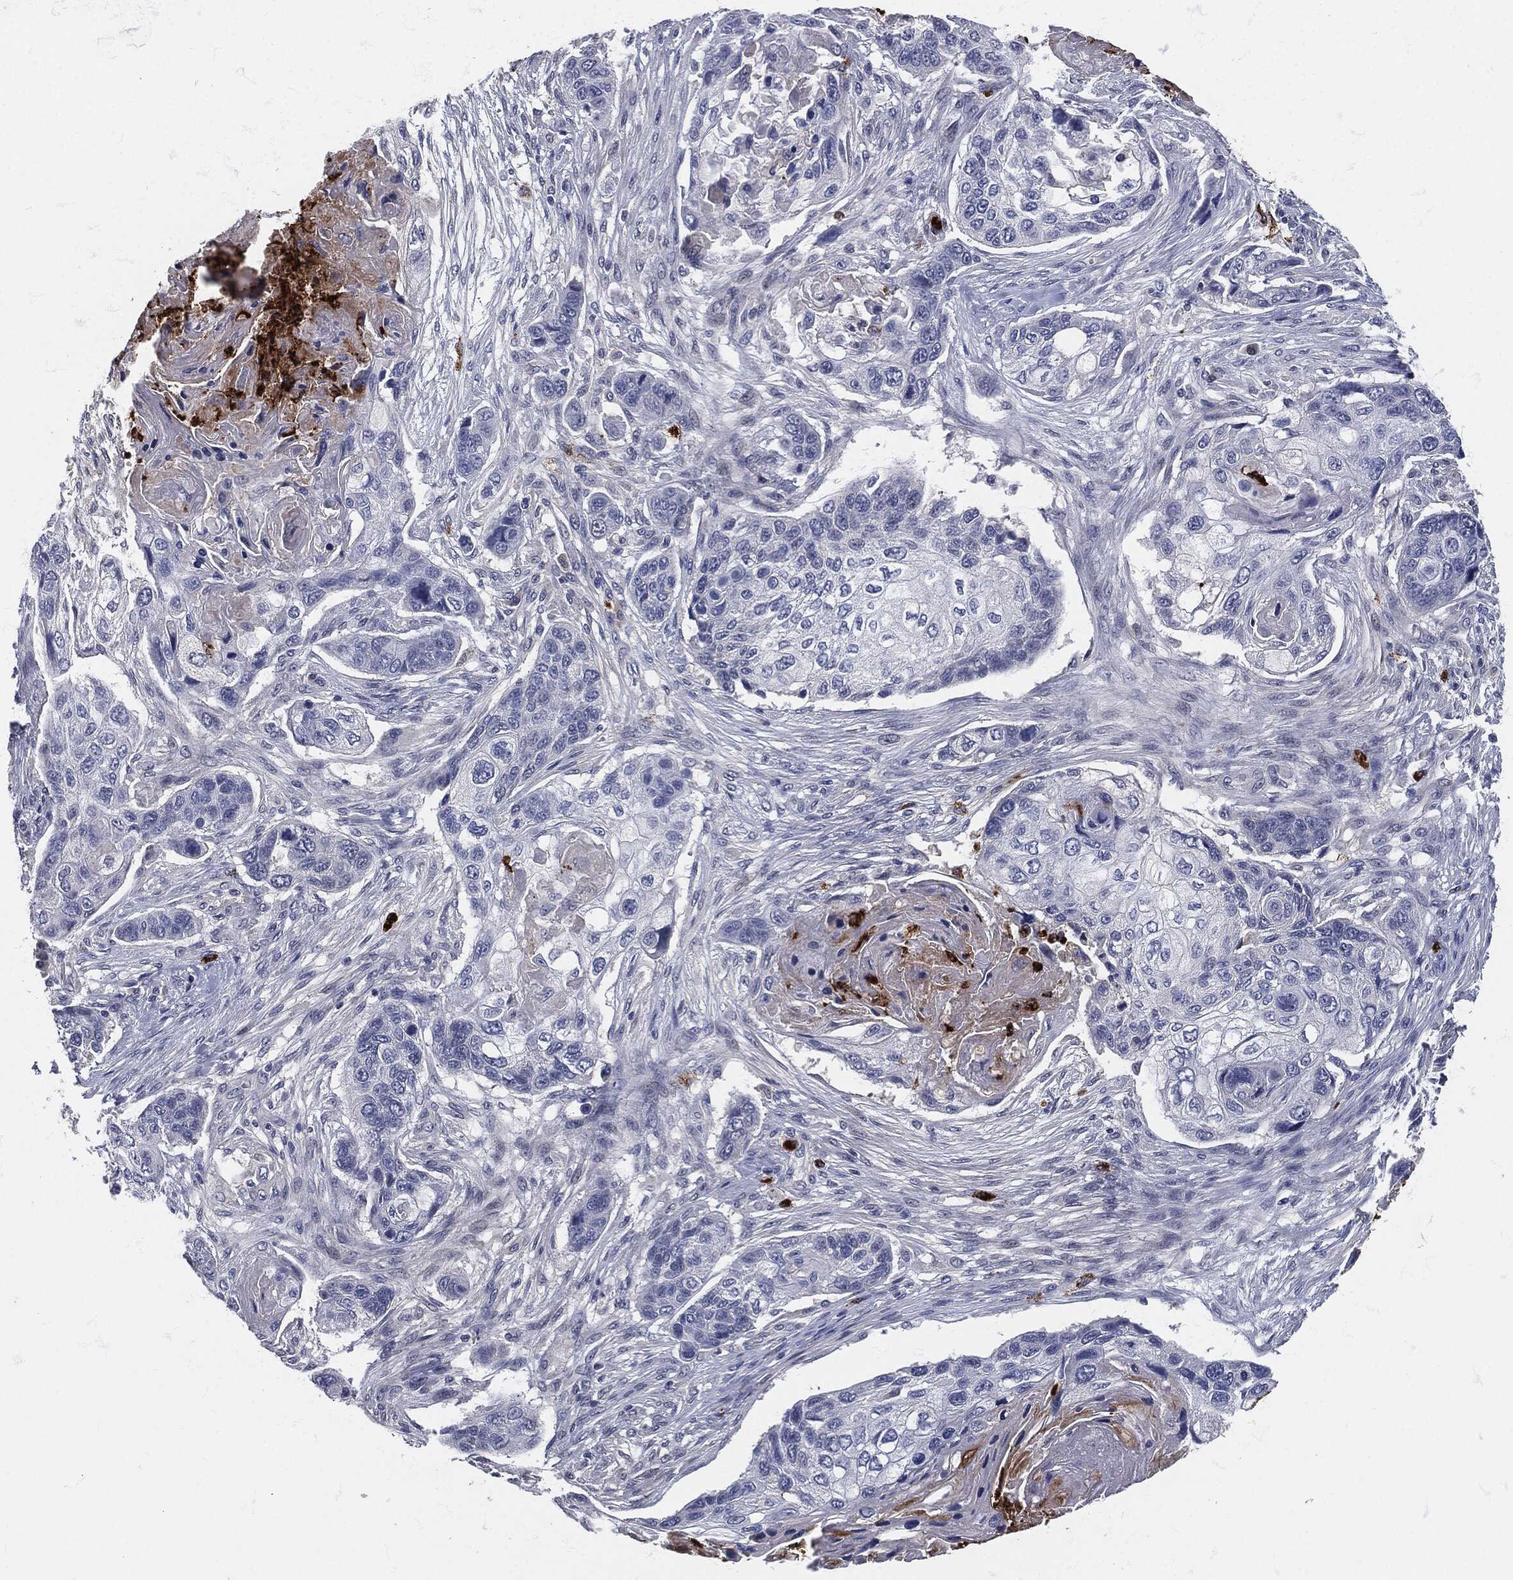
{"staining": {"intensity": "negative", "quantity": "none", "location": "none"}, "tissue": "lung cancer", "cell_type": "Tumor cells", "image_type": "cancer", "snomed": [{"axis": "morphology", "description": "Normal tissue, NOS"}, {"axis": "morphology", "description": "Squamous cell carcinoma, NOS"}, {"axis": "topography", "description": "Bronchus"}, {"axis": "topography", "description": "Lung"}], "caption": "This is an IHC histopathology image of human lung cancer. There is no positivity in tumor cells.", "gene": "MPO", "patient": {"sex": "male", "age": 69}}